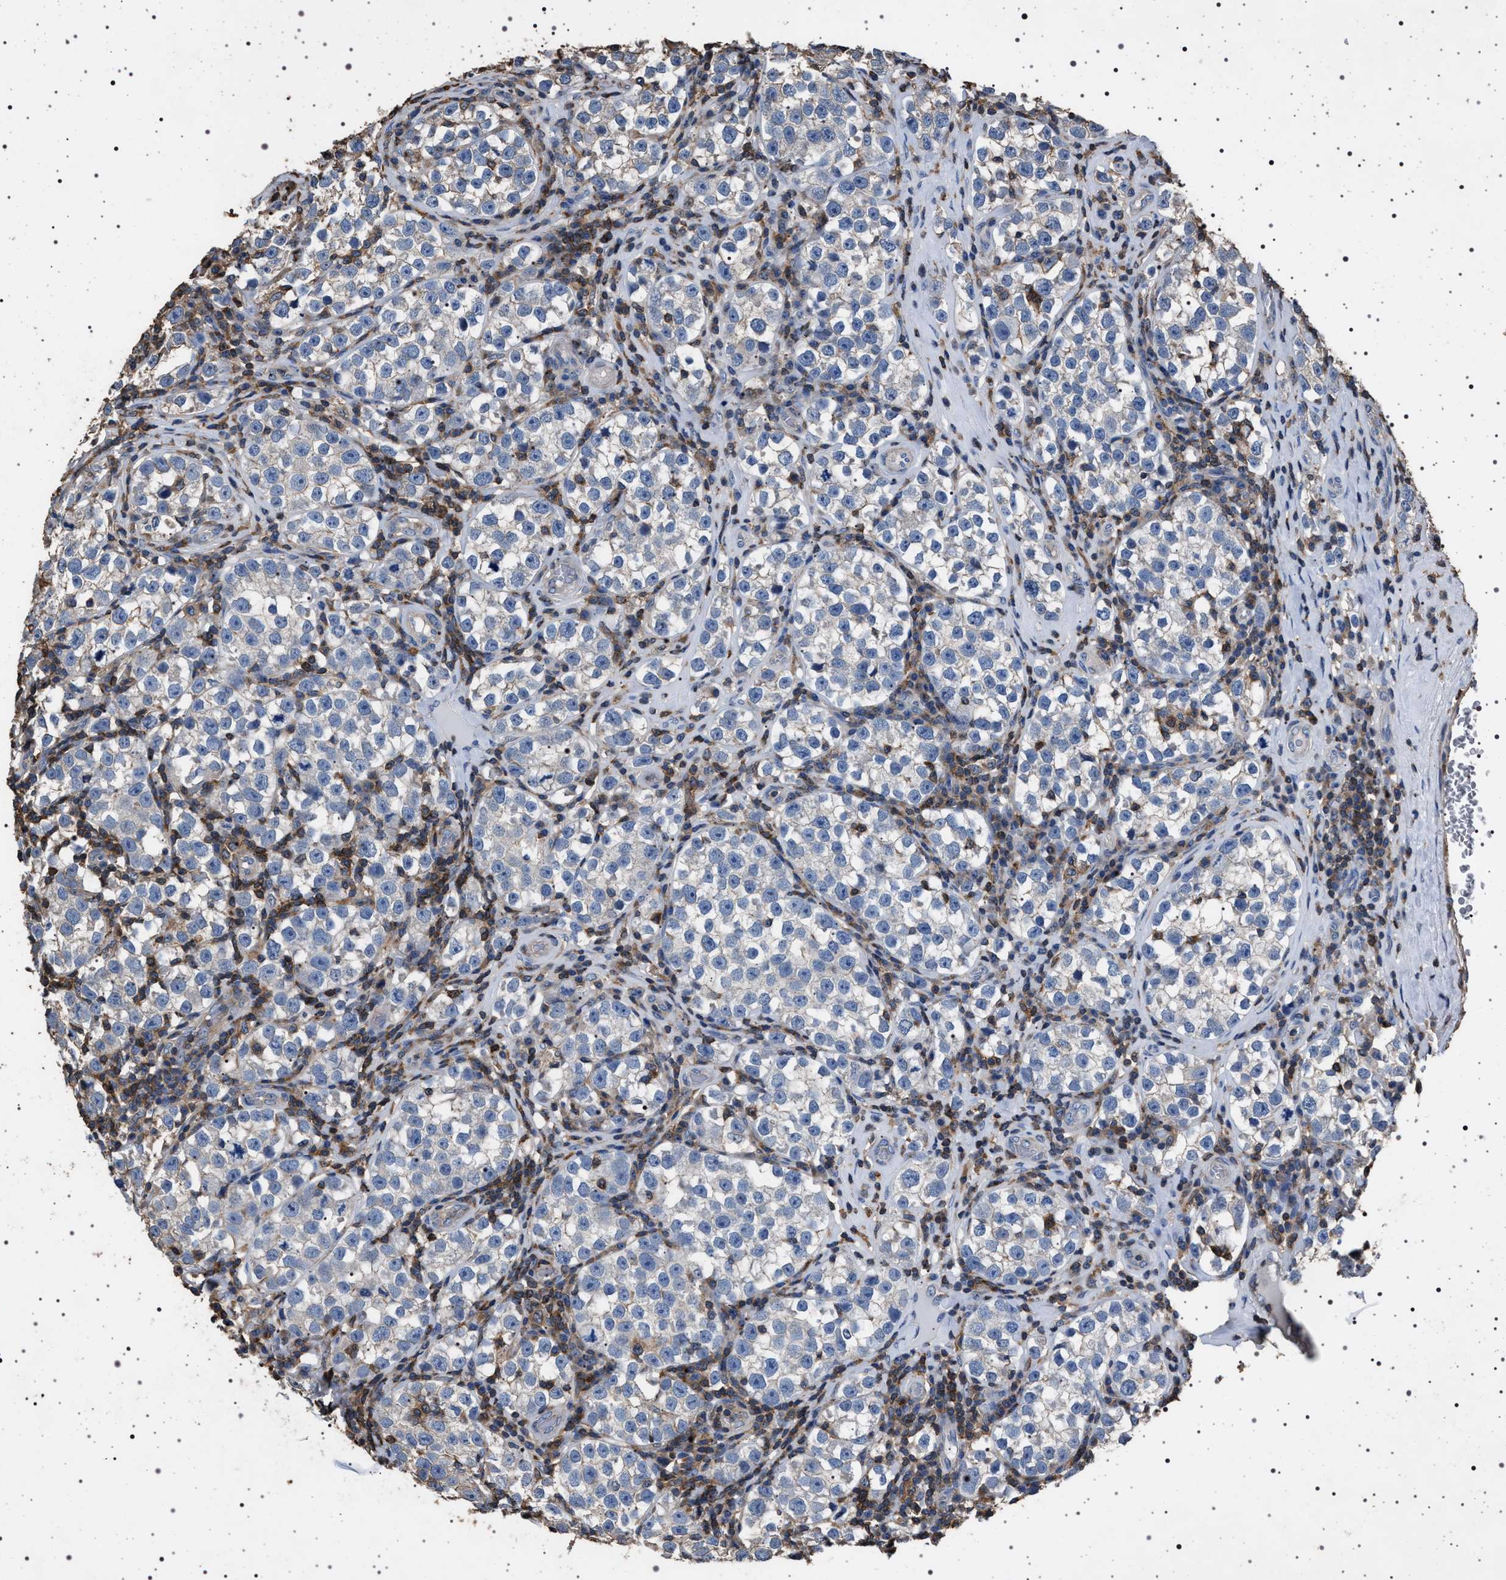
{"staining": {"intensity": "negative", "quantity": "none", "location": "none"}, "tissue": "testis cancer", "cell_type": "Tumor cells", "image_type": "cancer", "snomed": [{"axis": "morphology", "description": "Normal tissue, NOS"}, {"axis": "morphology", "description": "Seminoma, NOS"}, {"axis": "topography", "description": "Testis"}], "caption": "The IHC histopathology image has no significant staining in tumor cells of testis cancer (seminoma) tissue.", "gene": "SMAP2", "patient": {"sex": "male", "age": 43}}